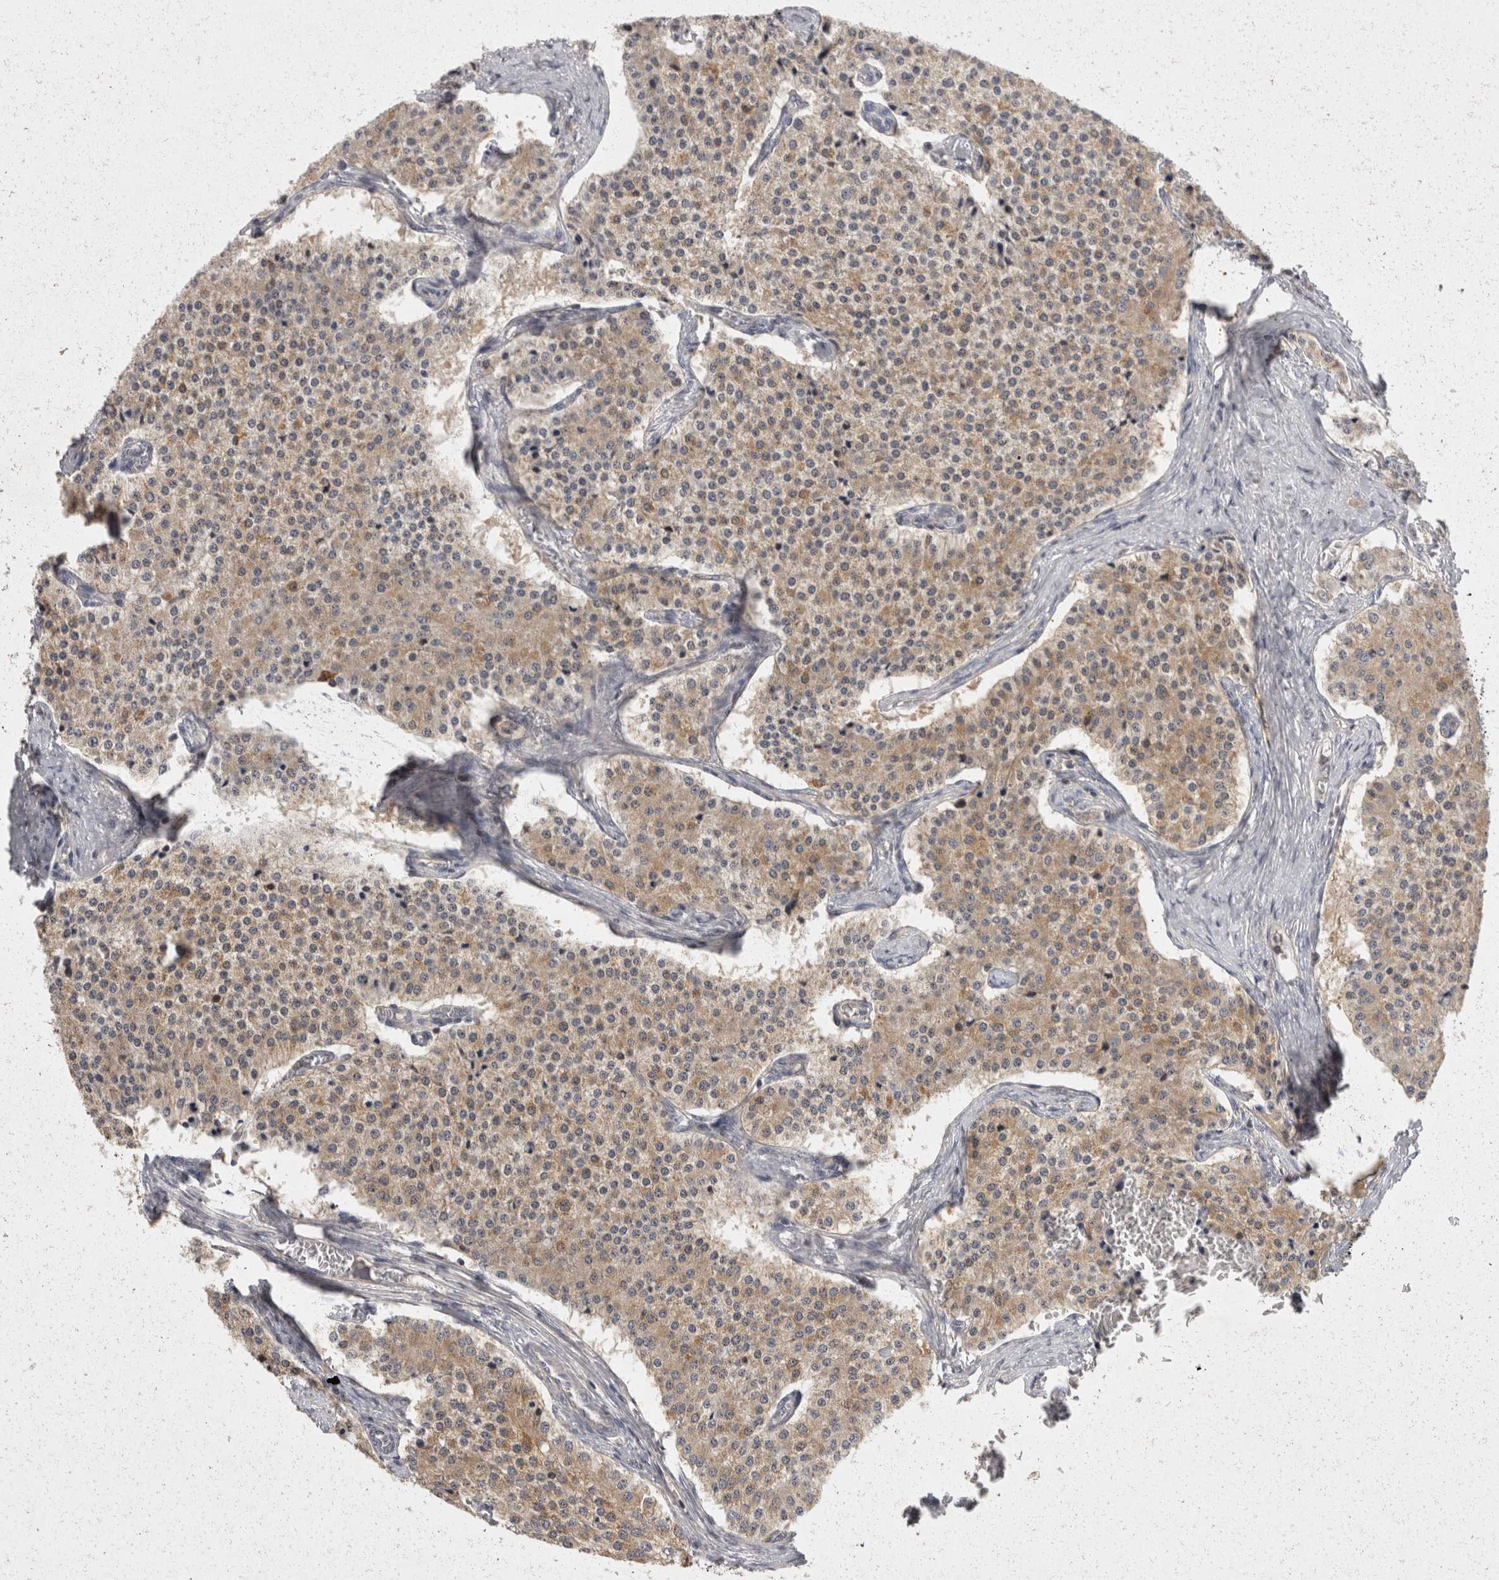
{"staining": {"intensity": "moderate", "quantity": ">75%", "location": "cytoplasmic/membranous"}, "tissue": "carcinoid", "cell_type": "Tumor cells", "image_type": "cancer", "snomed": [{"axis": "morphology", "description": "Carcinoid, malignant, NOS"}, {"axis": "topography", "description": "Colon"}], "caption": "Immunohistochemical staining of human carcinoid (malignant) shows moderate cytoplasmic/membranous protein positivity in about >75% of tumor cells.", "gene": "ACAT2", "patient": {"sex": "female", "age": 52}}